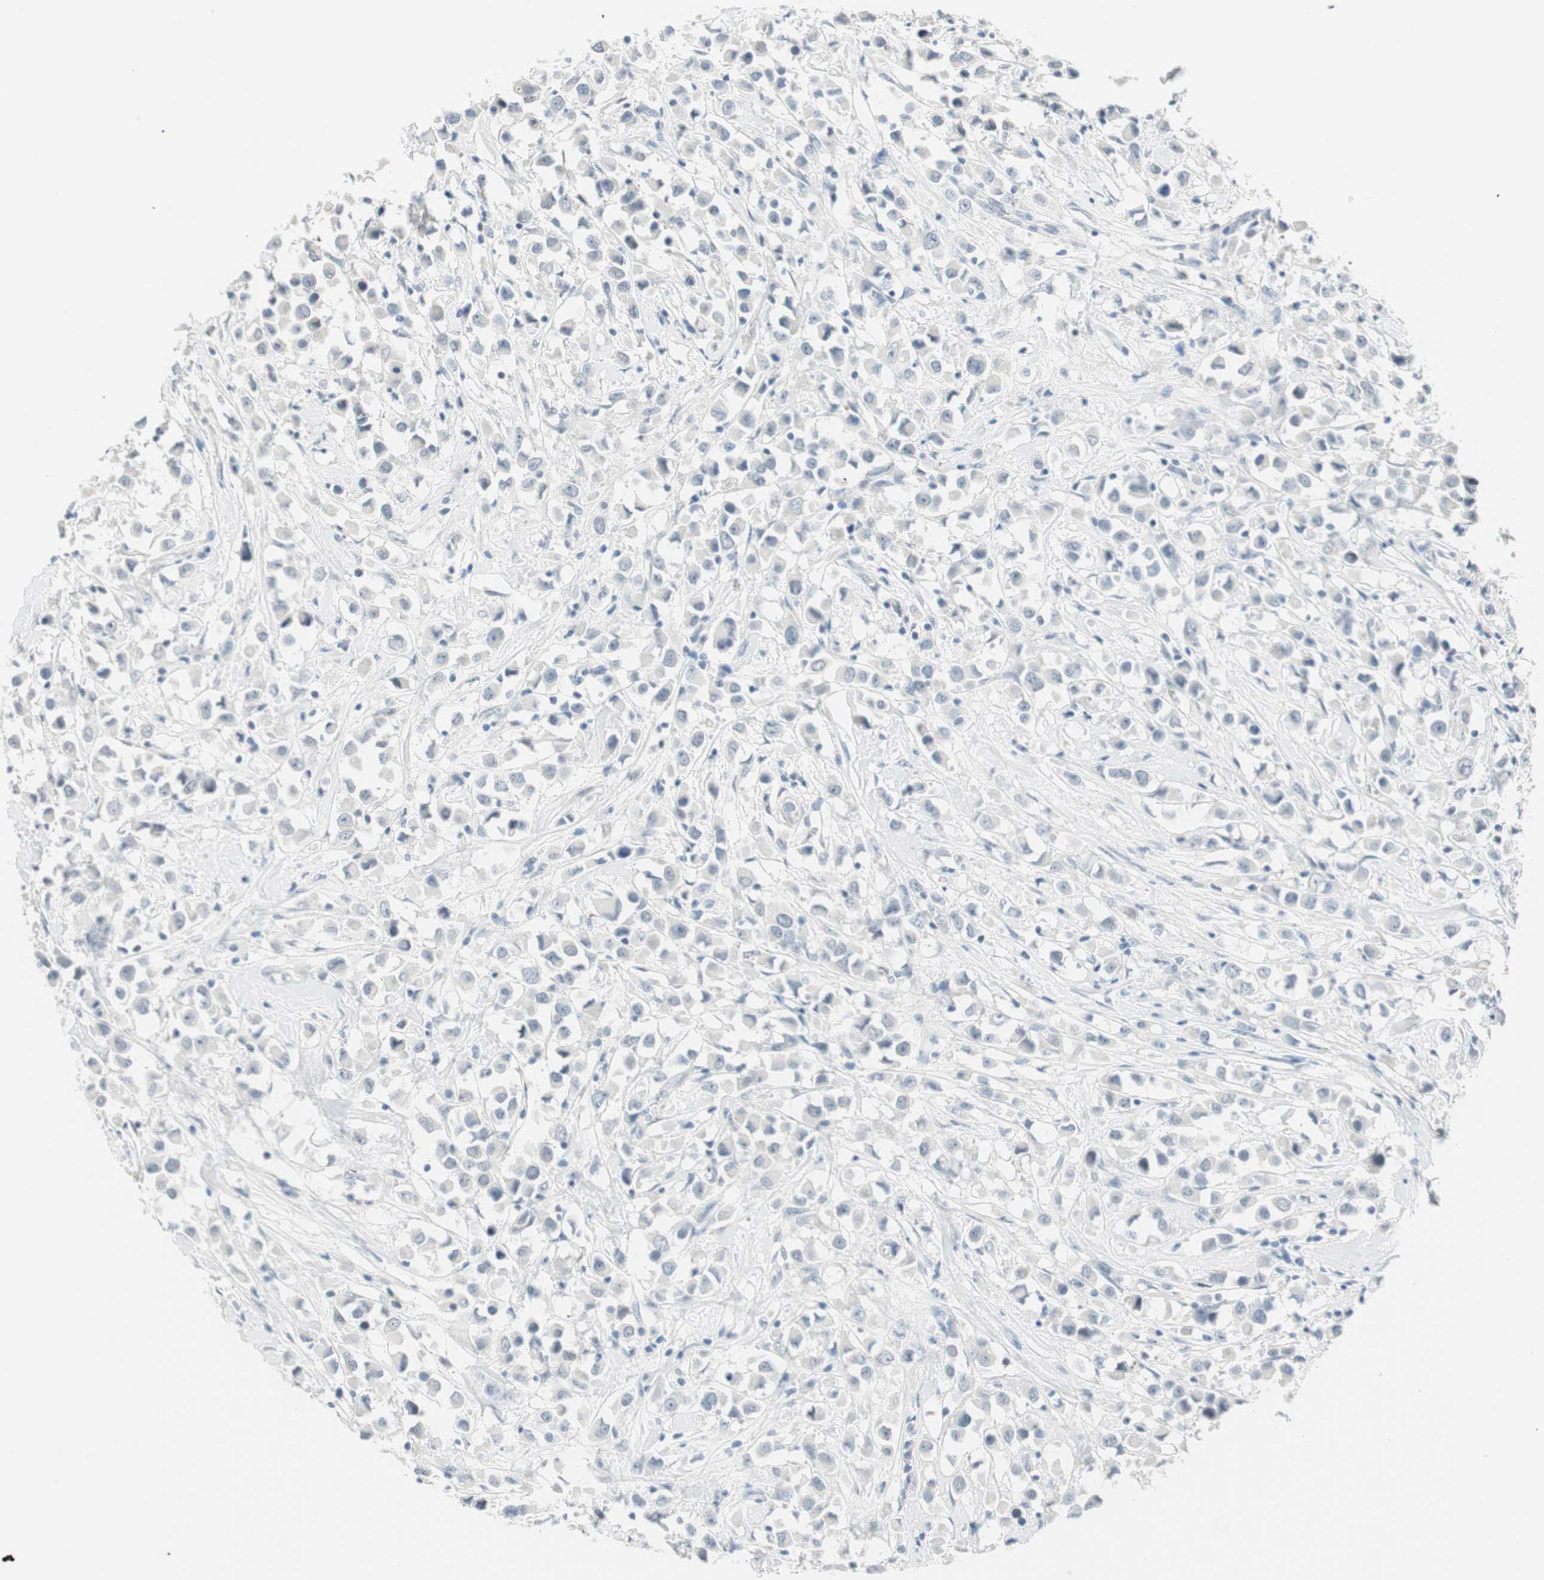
{"staining": {"intensity": "negative", "quantity": "none", "location": "none"}, "tissue": "breast cancer", "cell_type": "Tumor cells", "image_type": "cancer", "snomed": [{"axis": "morphology", "description": "Duct carcinoma"}, {"axis": "topography", "description": "Breast"}], "caption": "Tumor cells are negative for brown protein staining in breast cancer (intraductal carcinoma). The staining was performed using DAB (3,3'-diaminobenzidine) to visualize the protein expression in brown, while the nuclei were stained in blue with hematoxylin (Magnification: 20x).", "gene": "MLLT10", "patient": {"sex": "female", "age": 61}}